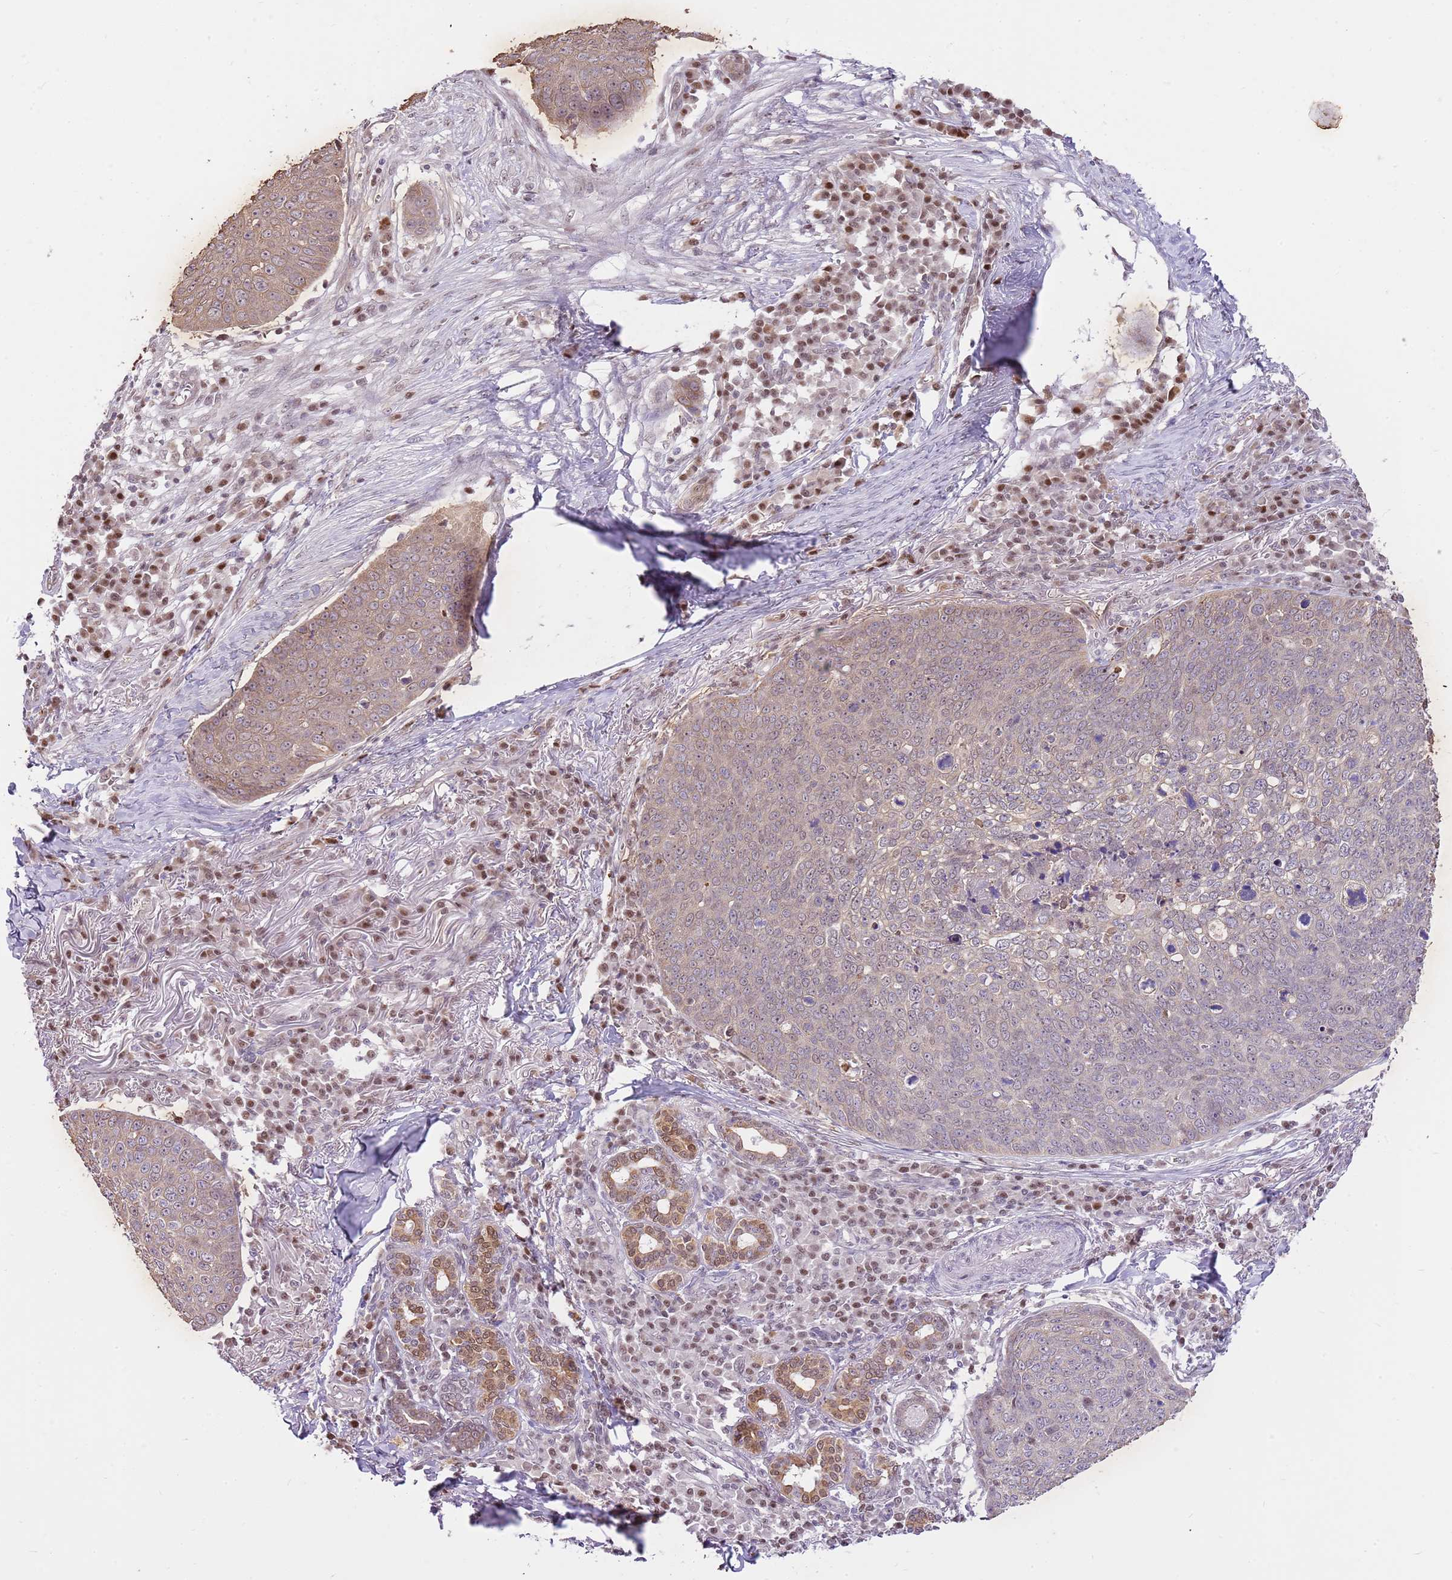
{"staining": {"intensity": "weak", "quantity": "25%-75%", "location": "cytoplasmic/membranous"}, "tissue": "skin cancer", "cell_type": "Tumor cells", "image_type": "cancer", "snomed": [{"axis": "morphology", "description": "Squamous cell carcinoma, NOS"}, {"axis": "topography", "description": "Skin"}], "caption": "Immunohistochemical staining of squamous cell carcinoma (skin) exhibits weak cytoplasmic/membranous protein positivity in approximately 25%-75% of tumor cells.", "gene": "RFK", "patient": {"sex": "male", "age": 71}}